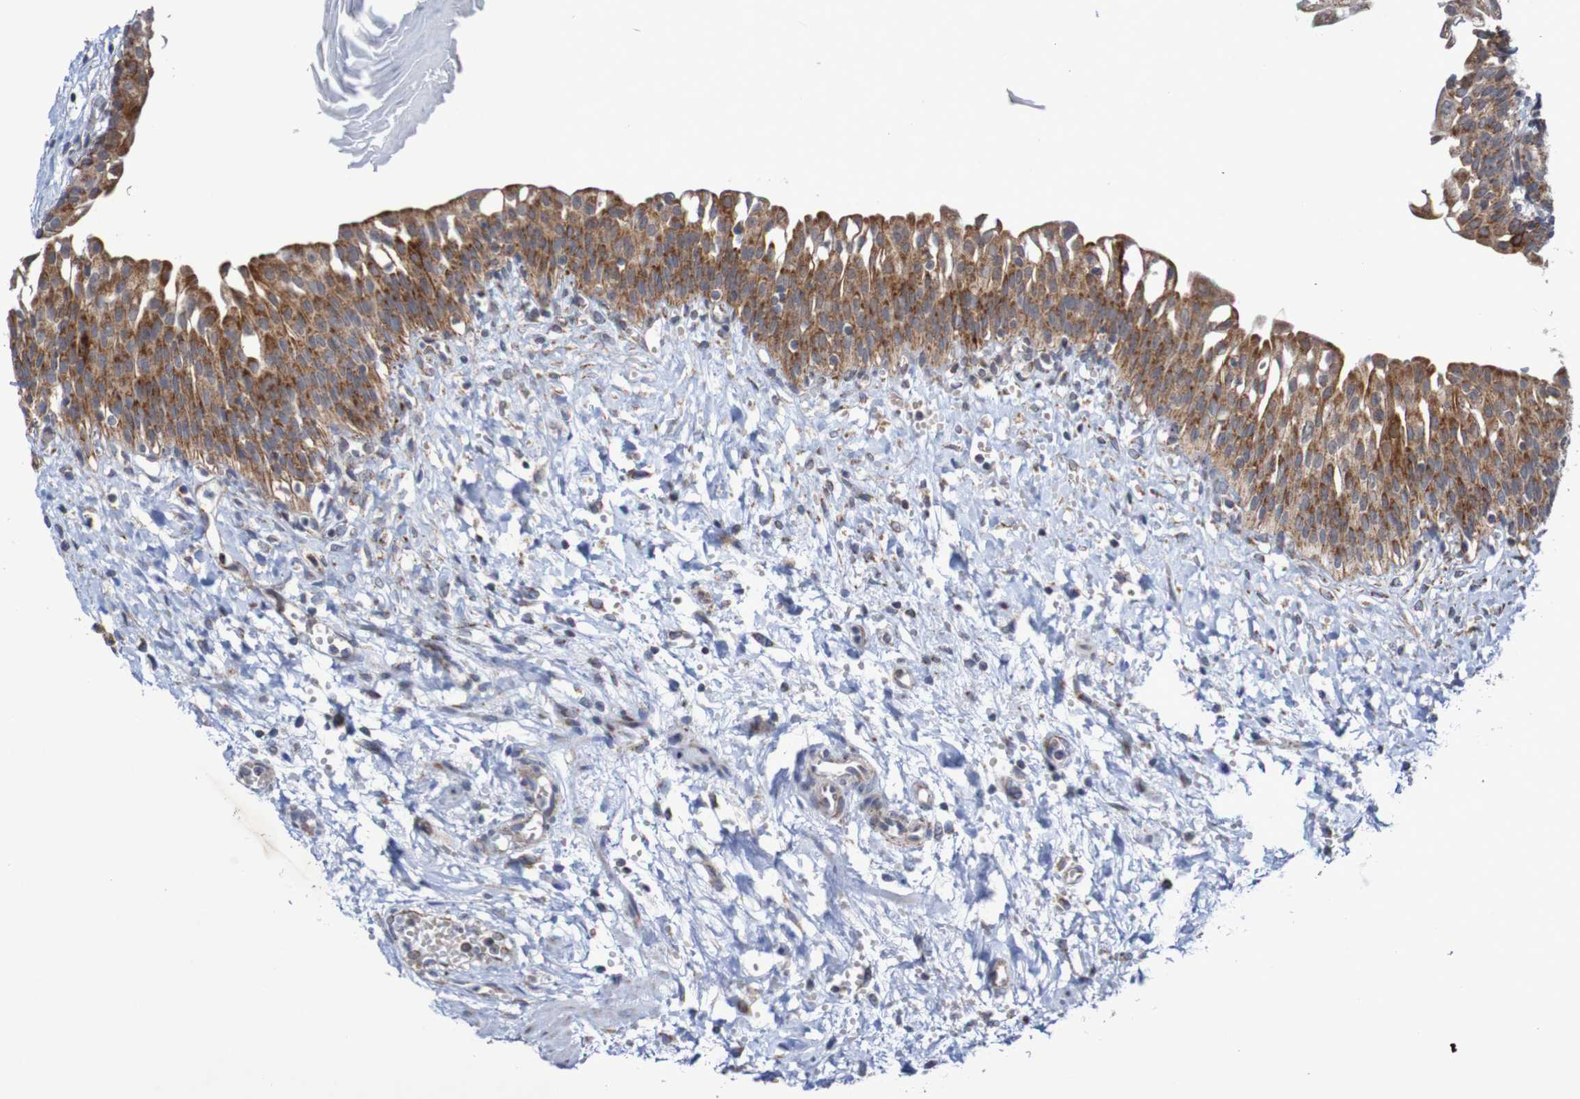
{"staining": {"intensity": "strong", "quantity": ">75%", "location": "cytoplasmic/membranous"}, "tissue": "urinary bladder", "cell_type": "Urothelial cells", "image_type": "normal", "snomed": [{"axis": "morphology", "description": "Normal tissue, NOS"}, {"axis": "topography", "description": "Urinary bladder"}], "caption": "Urothelial cells display high levels of strong cytoplasmic/membranous positivity in about >75% of cells in benign urinary bladder.", "gene": "DVL1", "patient": {"sex": "male", "age": 55}}